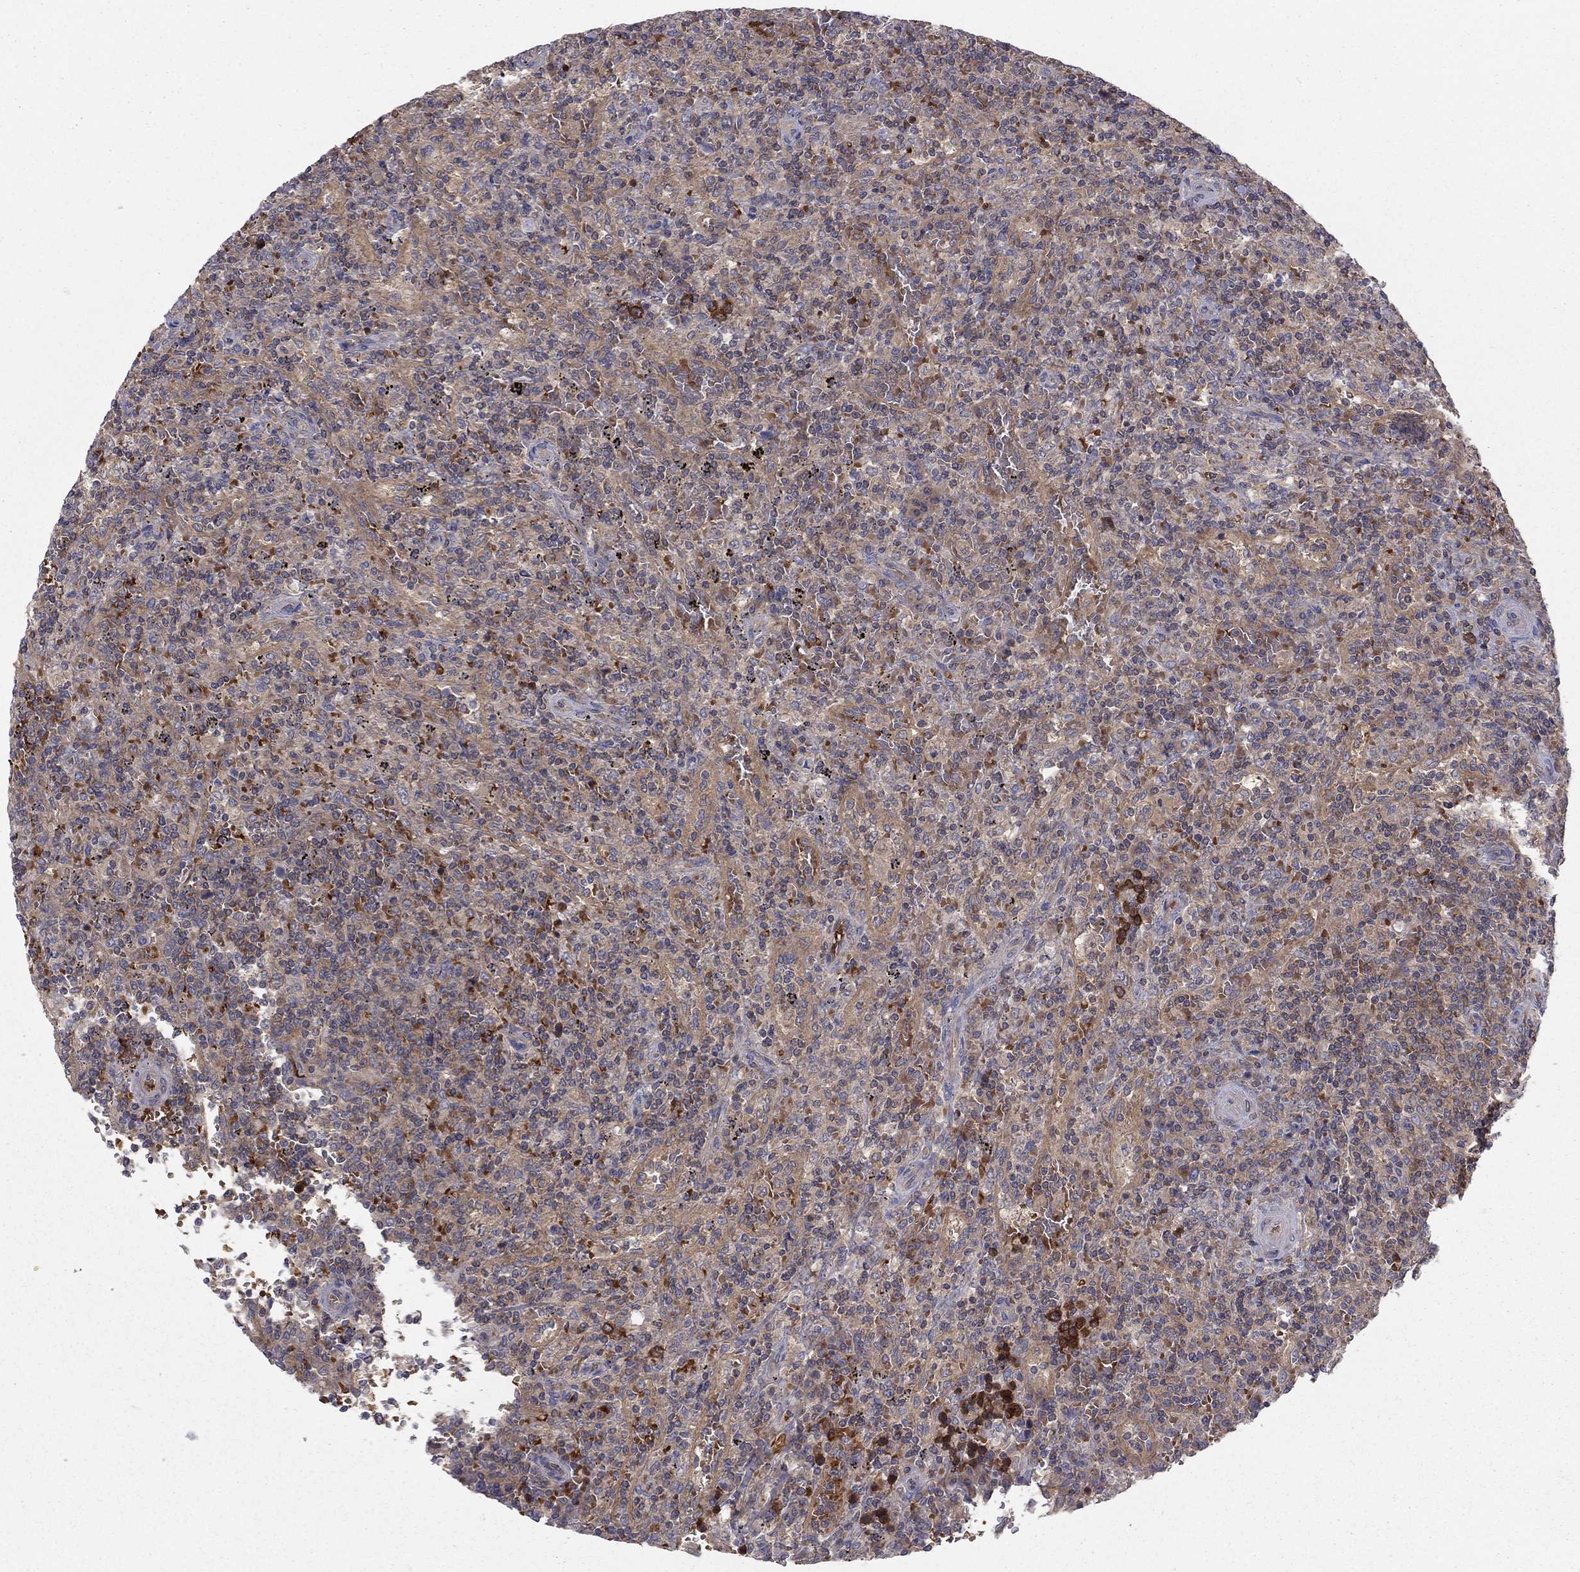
{"staining": {"intensity": "negative", "quantity": "none", "location": "none"}, "tissue": "lymphoma", "cell_type": "Tumor cells", "image_type": "cancer", "snomed": [{"axis": "morphology", "description": "Malignant lymphoma, non-Hodgkin's type, Low grade"}, {"axis": "topography", "description": "Spleen"}], "caption": "Protein analysis of lymphoma exhibits no significant staining in tumor cells. (DAB immunohistochemistry (IHC) visualized using brightfield microscopy, high magnification).", "gene": "RNF123", "patient": {"sex": "male", "age": 62}}